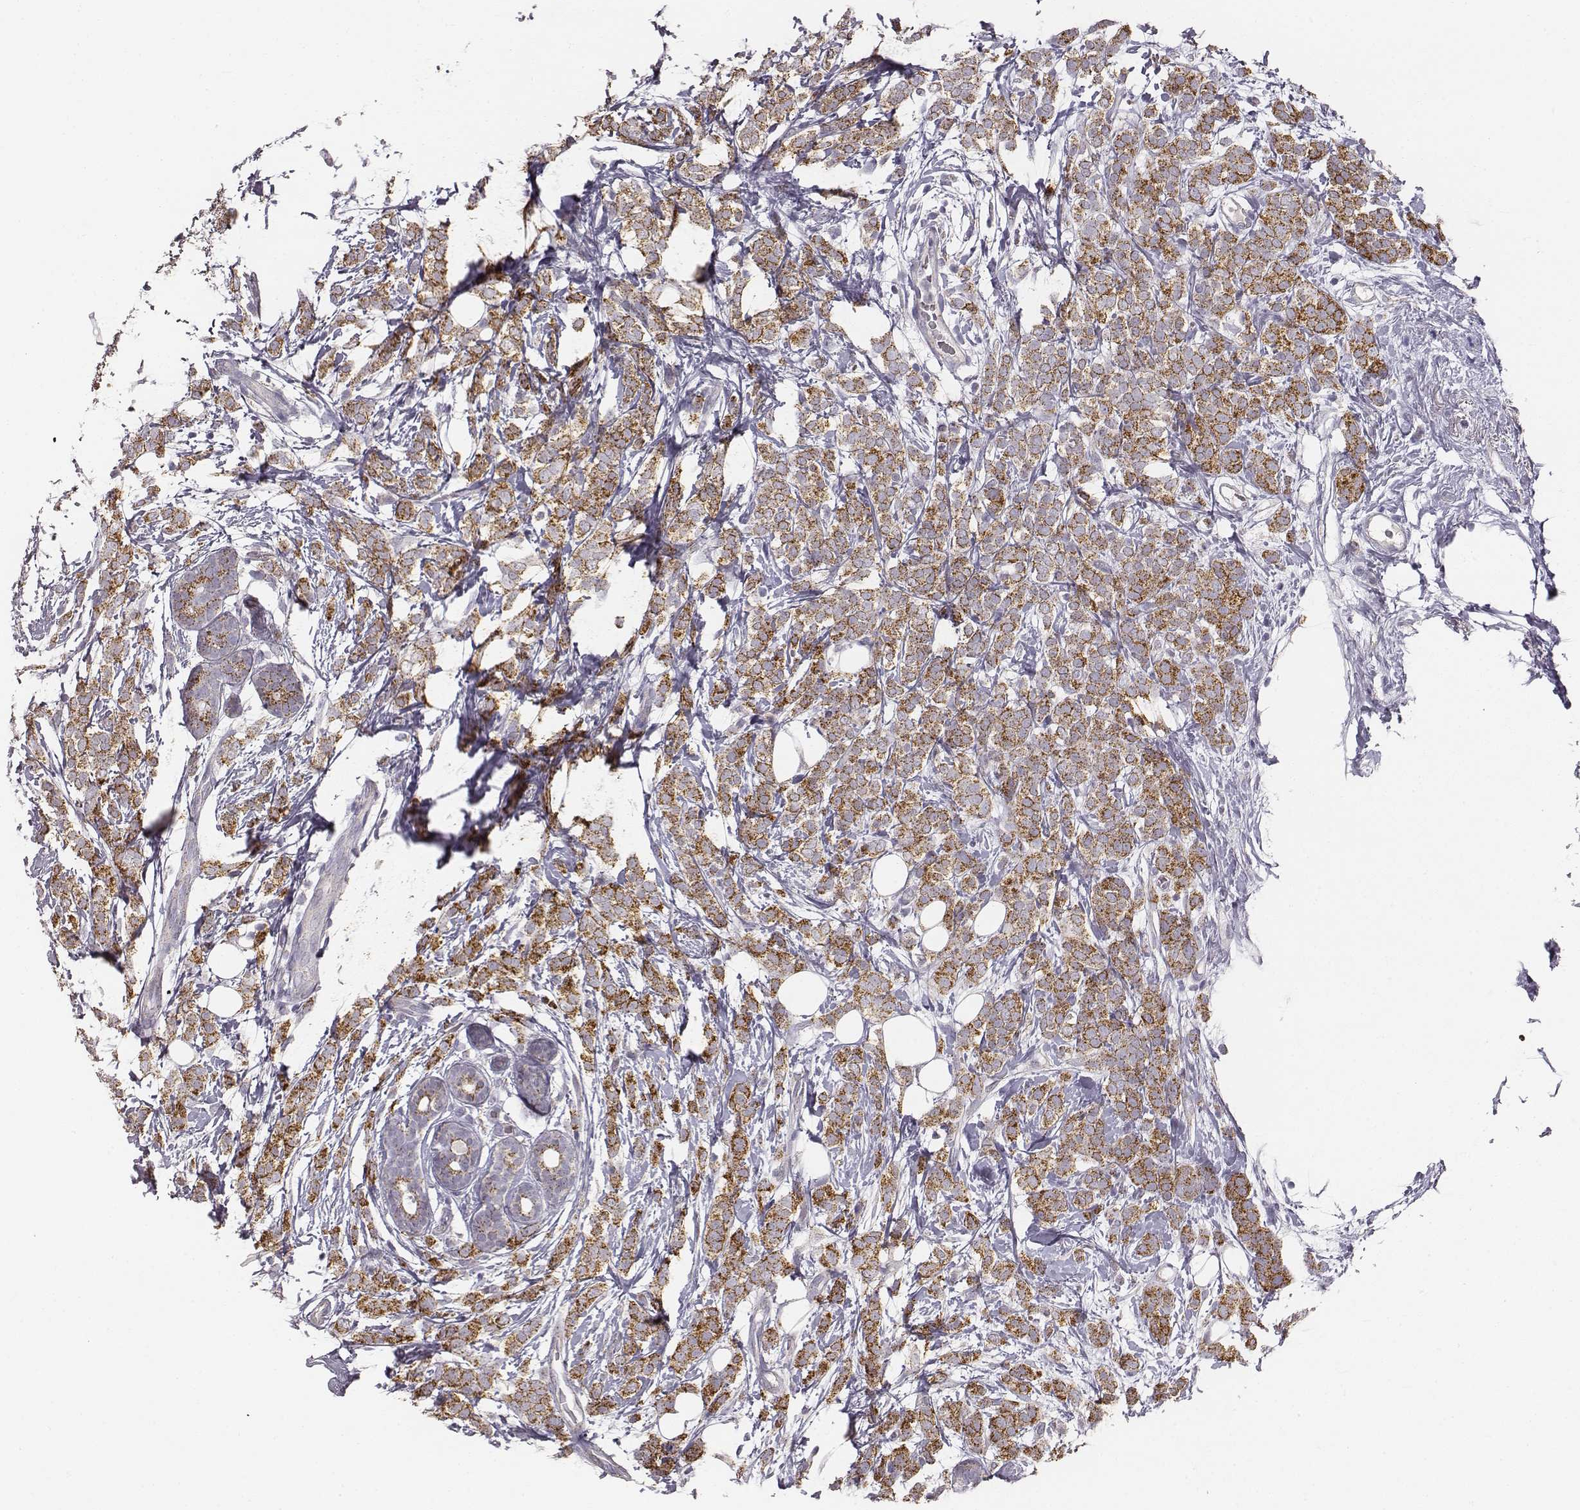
{"staining": {"intensity": "moderate", "quantity": ">75%", "location": "cytoplasmic/membranous"}, "tissue": "breast cancer", "cell_type": "Tumor cells", "image_type": "cancer", "snomed": [{"axis": "morphology", "description": "Lobular carcinoma"}, {"axis": "topography", "description": "Breast"}], "caption": "Immunohistochemical staining of breast cancer (lobular carcinoma) exhibits medium levels of moderate cytoplasmic/membranous protein staining in about >75% of tumor cells.", "gene": "ABCD3", "patient": {"sex": "female", "age": 49}}